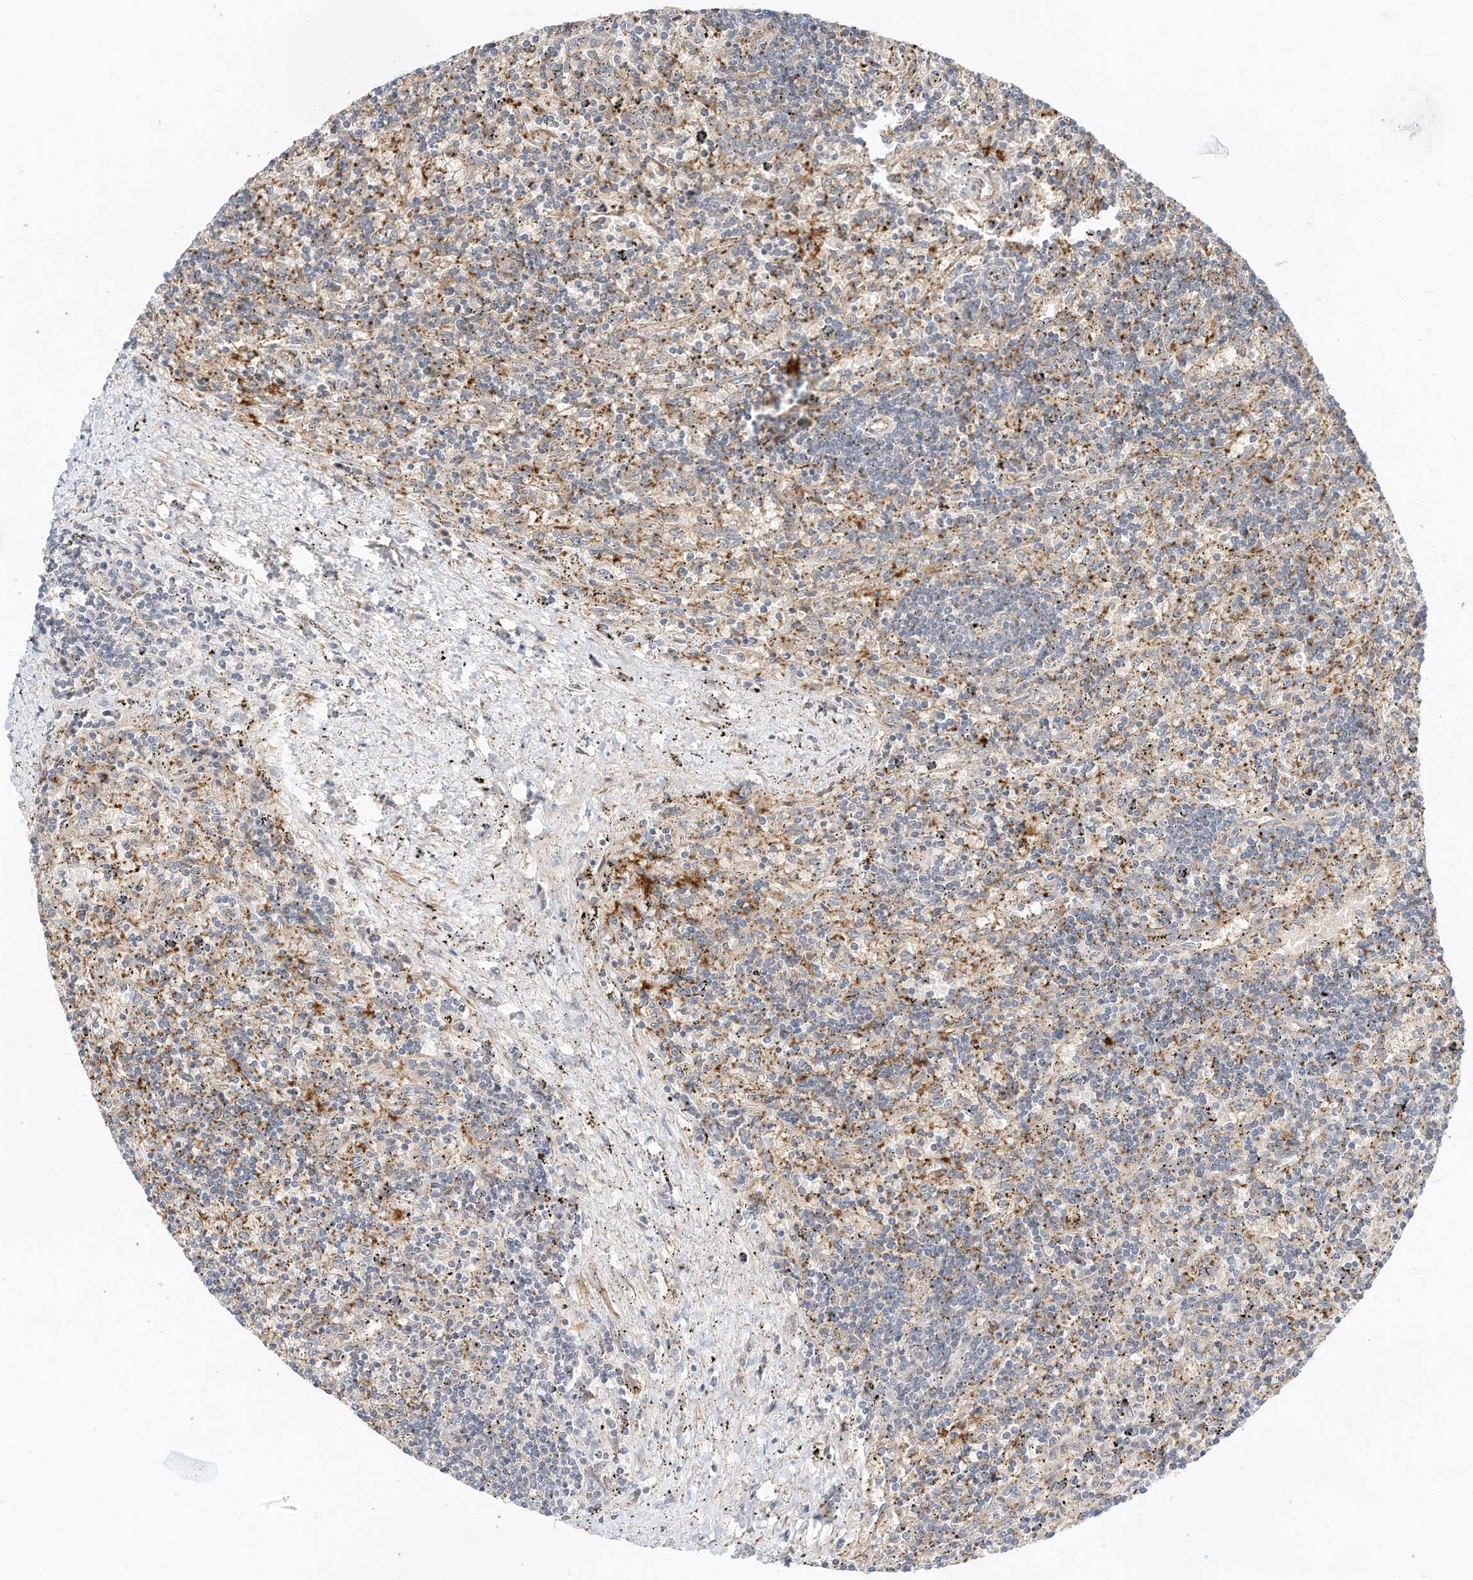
{"staining": {"intensity": "negative", "quantity": "none", "location": "none"}, "tissue": "lymphoma", "cell_type": "Tumor cells", "image_type": "cancer", "snomed": [{"axis": "morphology", "description": "Malignant lymphoma, non-Hodgkin's type, Low grade"}, {"axis": "topography", "description": "Spleen"}], "caption": "The immunohistochemistry photomicrograph has no significant expression in tumor cells of malignant lymphoma, non-Hodgkin's type (low-grade) tissue.", "gene": "OFD1", "patient": {"sex": "male", "age": 76}}